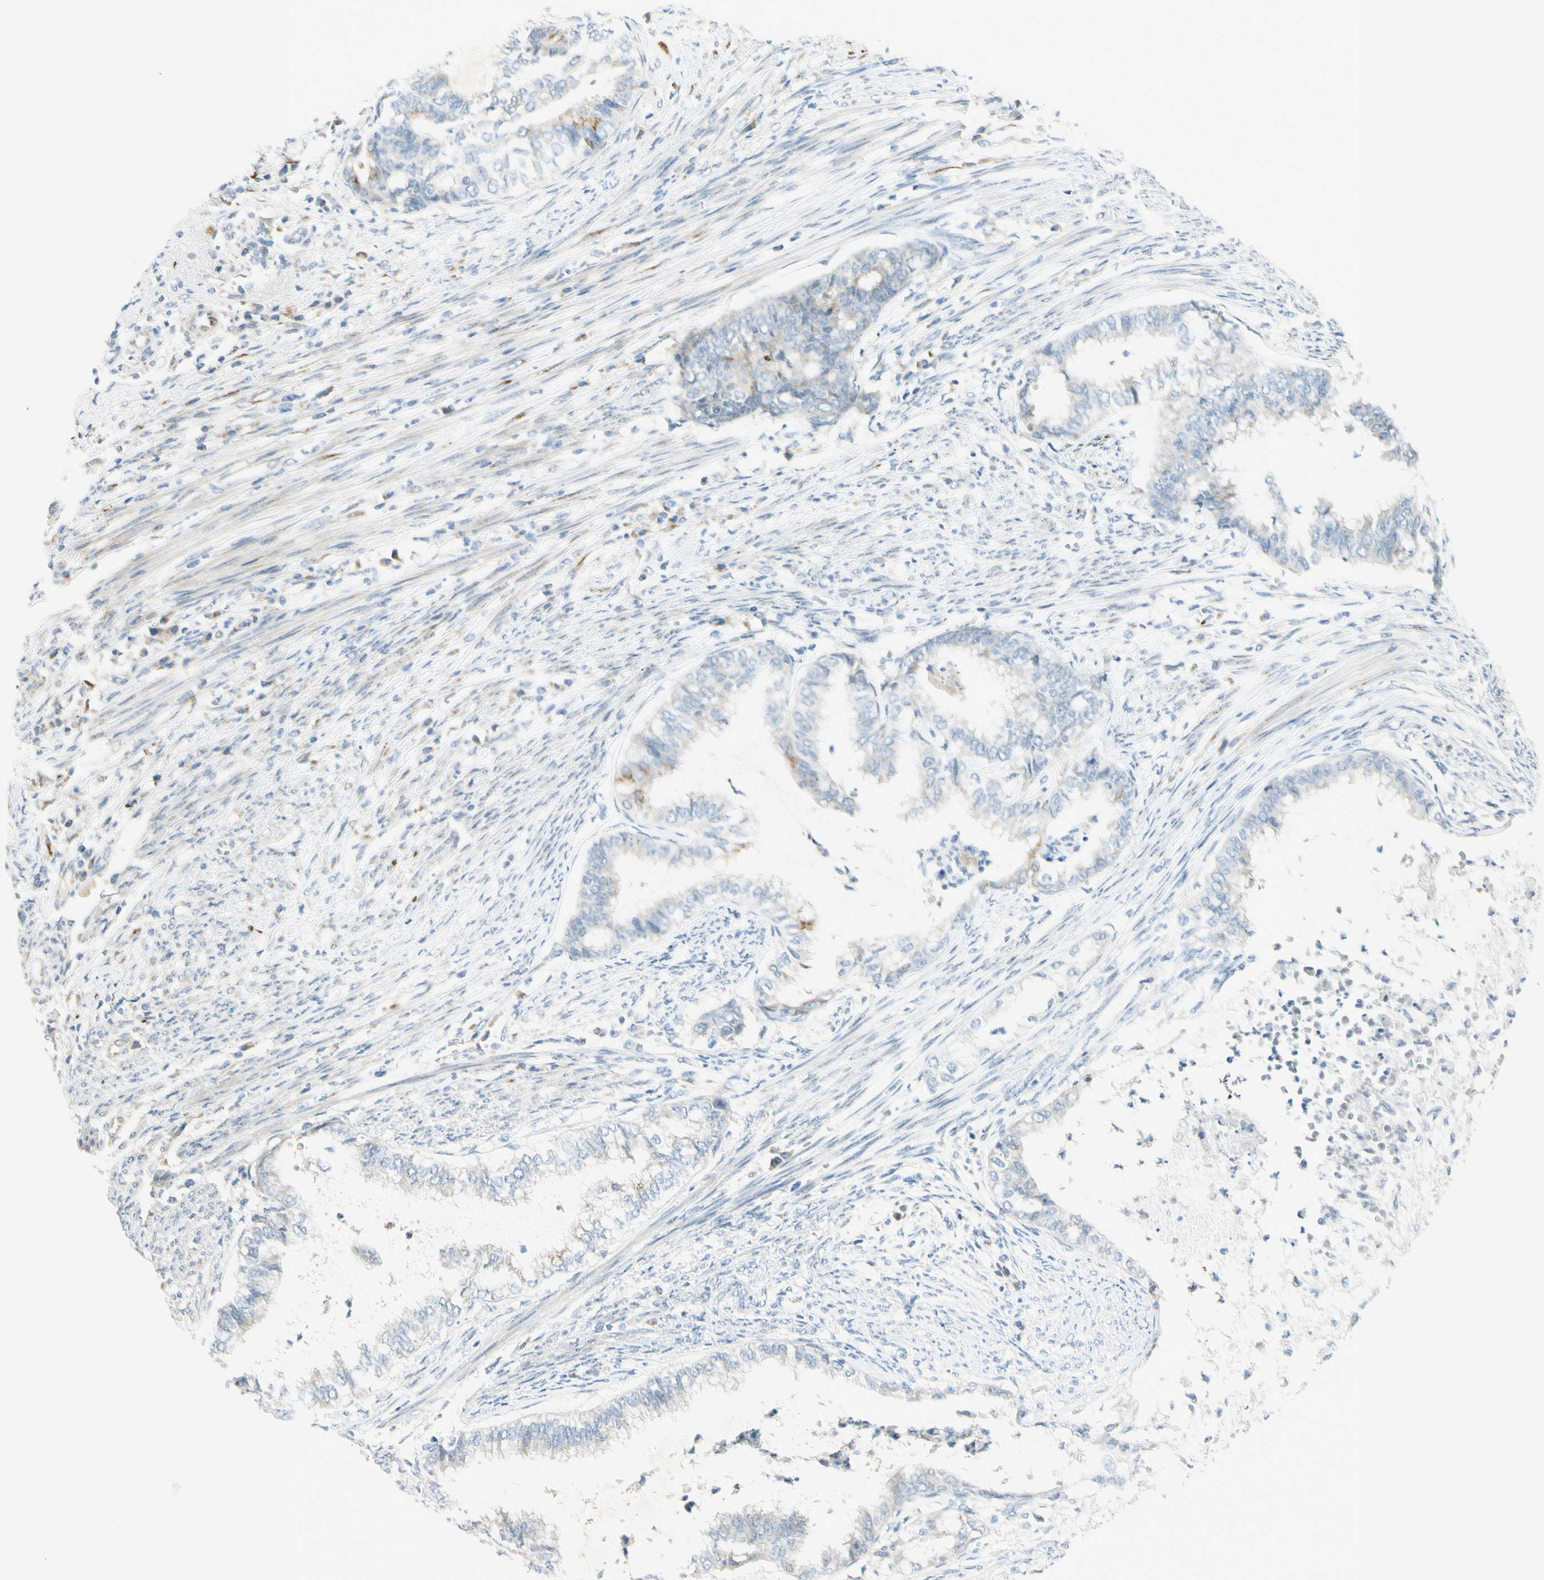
{"staining": {"intensity": "moderate", "quantity": "<25%", "location": "cytoplasmic/membranous"}, "tissue": "endometrial cancer", "cell_type": "Tumor cells", "image_type": "cancer", "snomed": [{"axis": "morphology", "description": "Adenocarcinoma, NOS"}, {"axis": "topography", "description": "Endometrium"}], "caption": "Immunohistochemical staining of human endometrial cancer reveals low levels of moderate cytoplasmic/membranous expression in approximately <25% of tumor cells.", "gene": "GALNT5", "patient": {"sex": "female", "age": 79}}